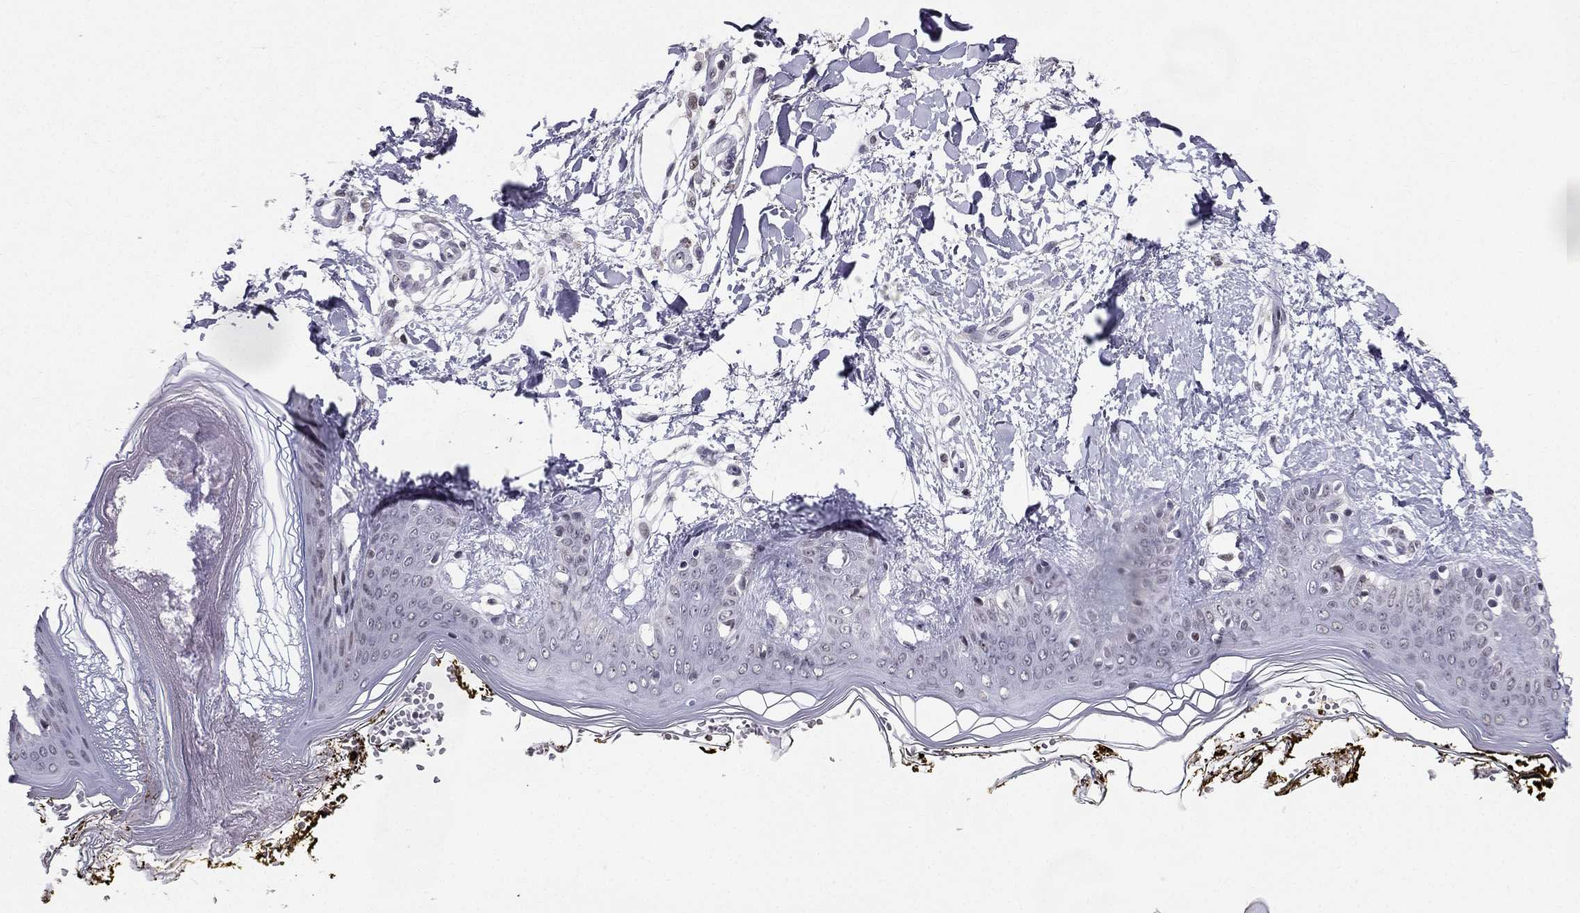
{"staining": {"intensity": "negative", "quantity": "none", "location": "none"}, "tissue": "skin", "cell_type": "Fibroblasts", "image_type": "normal", "snomed": [{"axis": "morphology", "description": "Normal tissue, NOS"}, {"axis": "topography", "description": "Skin"}], "caption": "Histopathology image shows no protein staining in fibroblasts of normal skin. (DAB IHC visualized using brightfield microscopy, high magnification).", "gene": "RPRD2", "patient": {"sex": "female", "age": 34}}